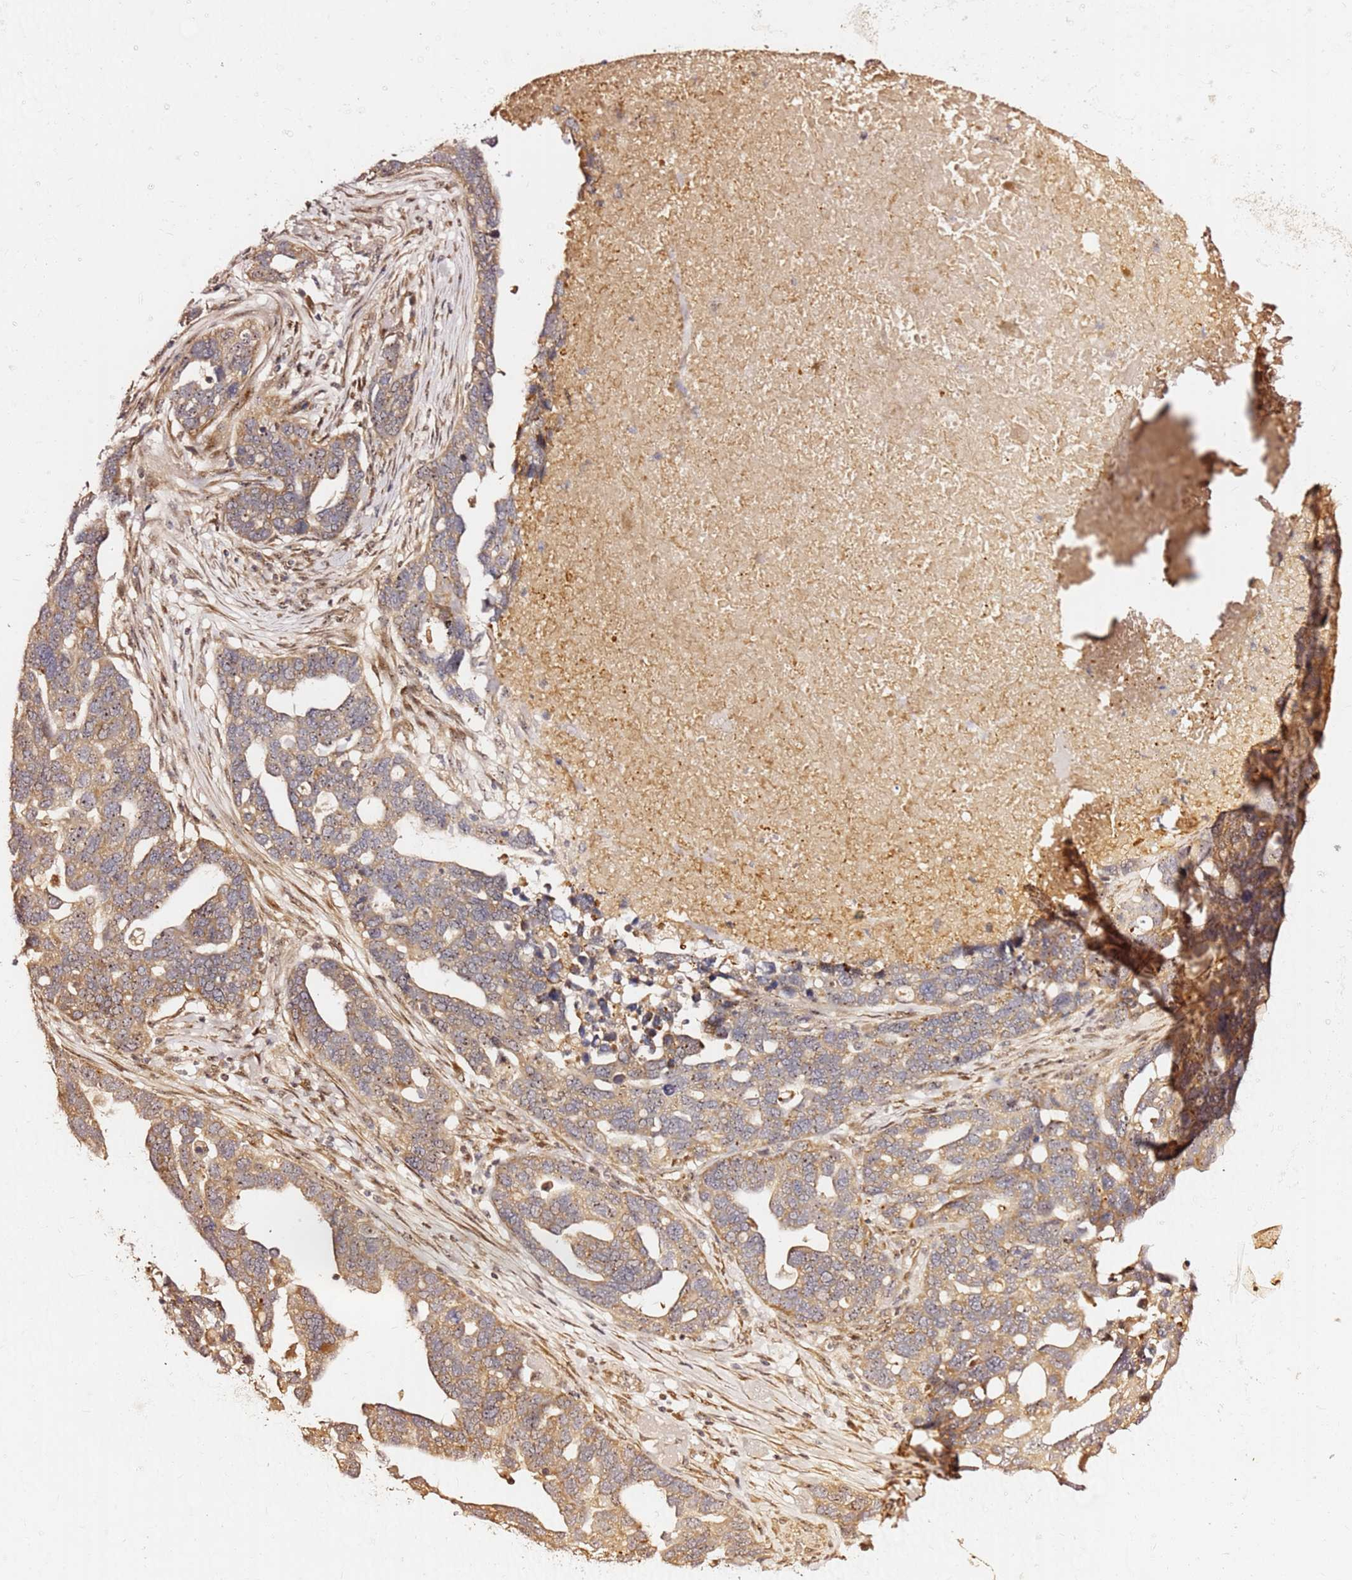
{"staining": {"intensity": "moderate", "quantity": ">75%", "location": "cytoplasmic/membranous"}, "tissue": "ovarian cancer", "cell_type": "Tumor cells", "image_type": "cancer", "snomed": [{"axis": "morphology", "description": "Cystadenocarcinoma, serous, NOS"}, {"axis": "topography", "description": "Ovary"}], "caption": "The image reveals staining of serous cystadenocarcinoma (ovarian), revealing moderate cytoplasmic/membranous protein expression (brown color) within tumor cells.", "gene": "KIF25", "patient": {"sex": "female", "age": 54}}